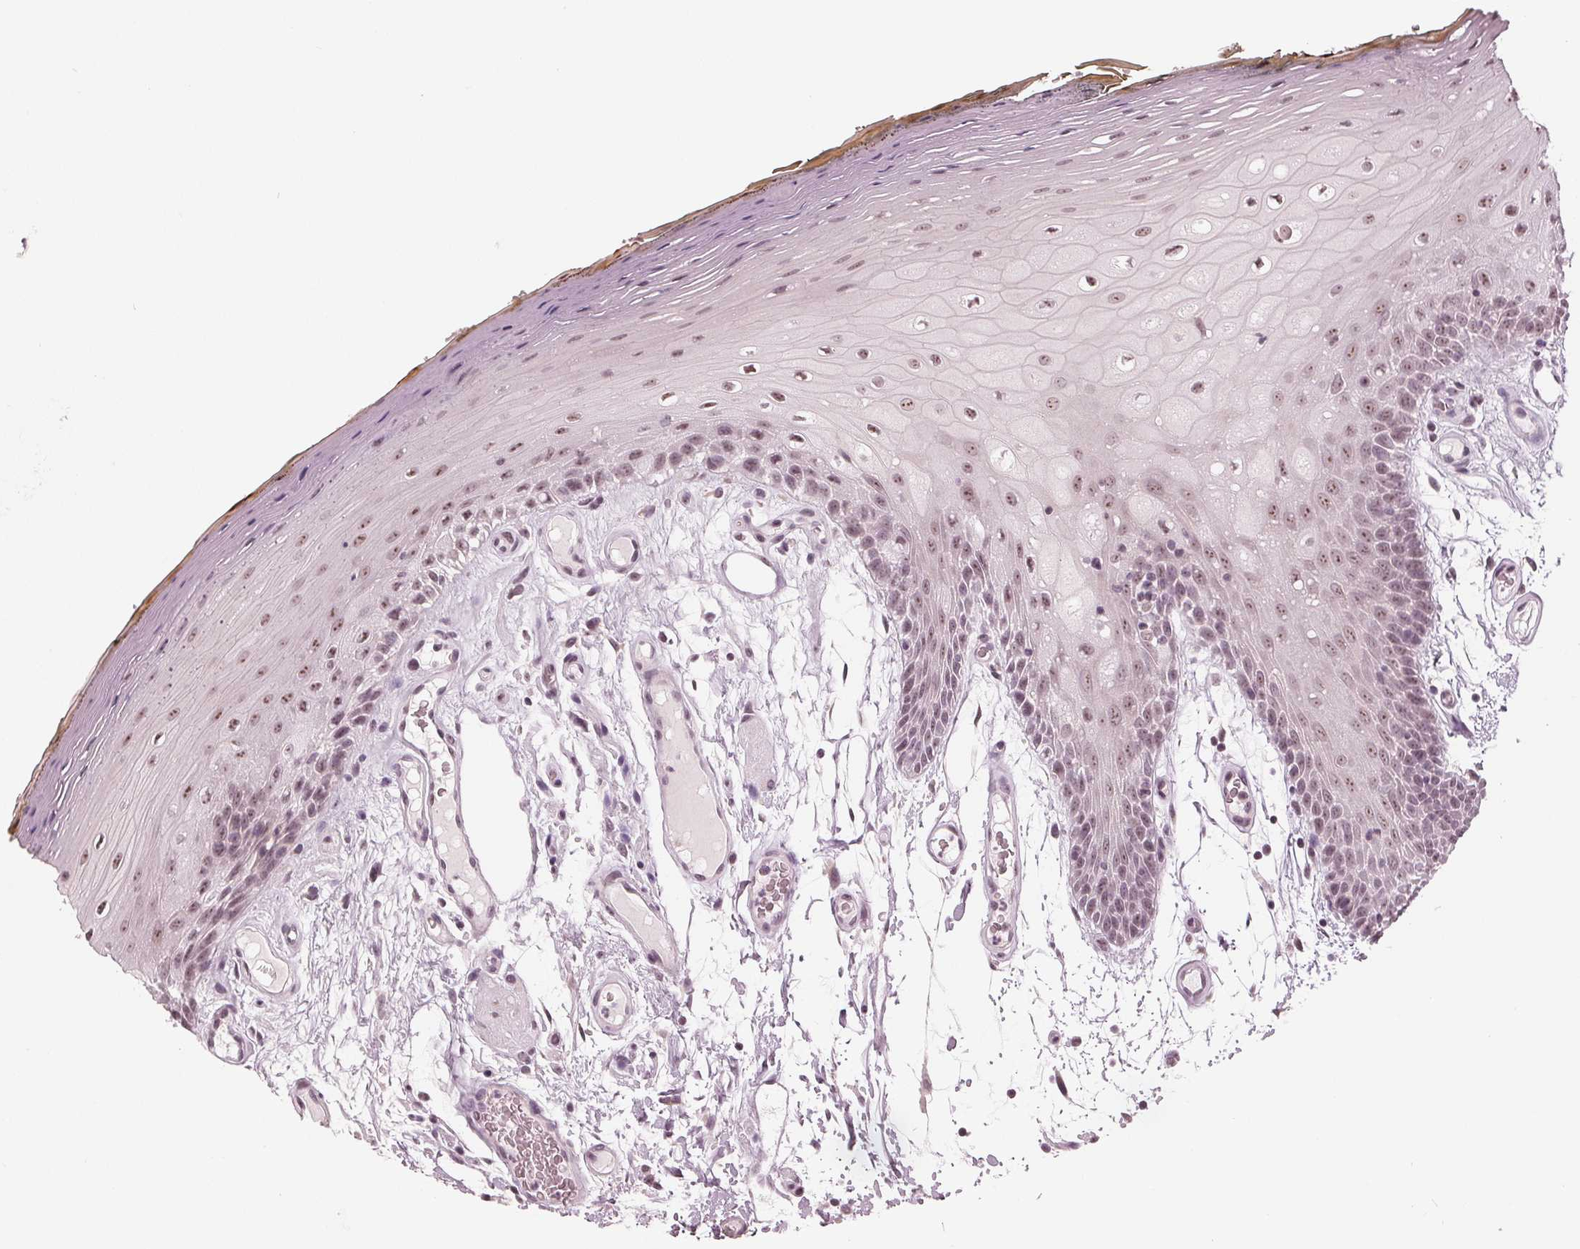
{"staining": {"intensity": "weak", "quantity": "25%-75%", "location": "nuclear"}, "tissue": "oral mucosa", "cell_type": "Squamous epithelial cells", "image_type": "normal", "snomed": [{"axis": "morphology", "description": "Normal tissue, NOS"}, {"axis": "morphology", "description": "Squamous cell carcinoma, NOS"}, {"axis": "topography", "description": "Oral tissue"}, {"axis": "topography", "description": "Head-Neck"}], "caption": "Squamous epithelial cells exhibit low levels of weak nuclear staining in about 25%-75% of cells in unremarkable oral mucosa. (DAB (3,3'-diaminobenzidine) IHC, brown staining for protein, blue staining for nuclei).", "gene": "SLX4", "patient": {"sex": "male", "age": 52}}